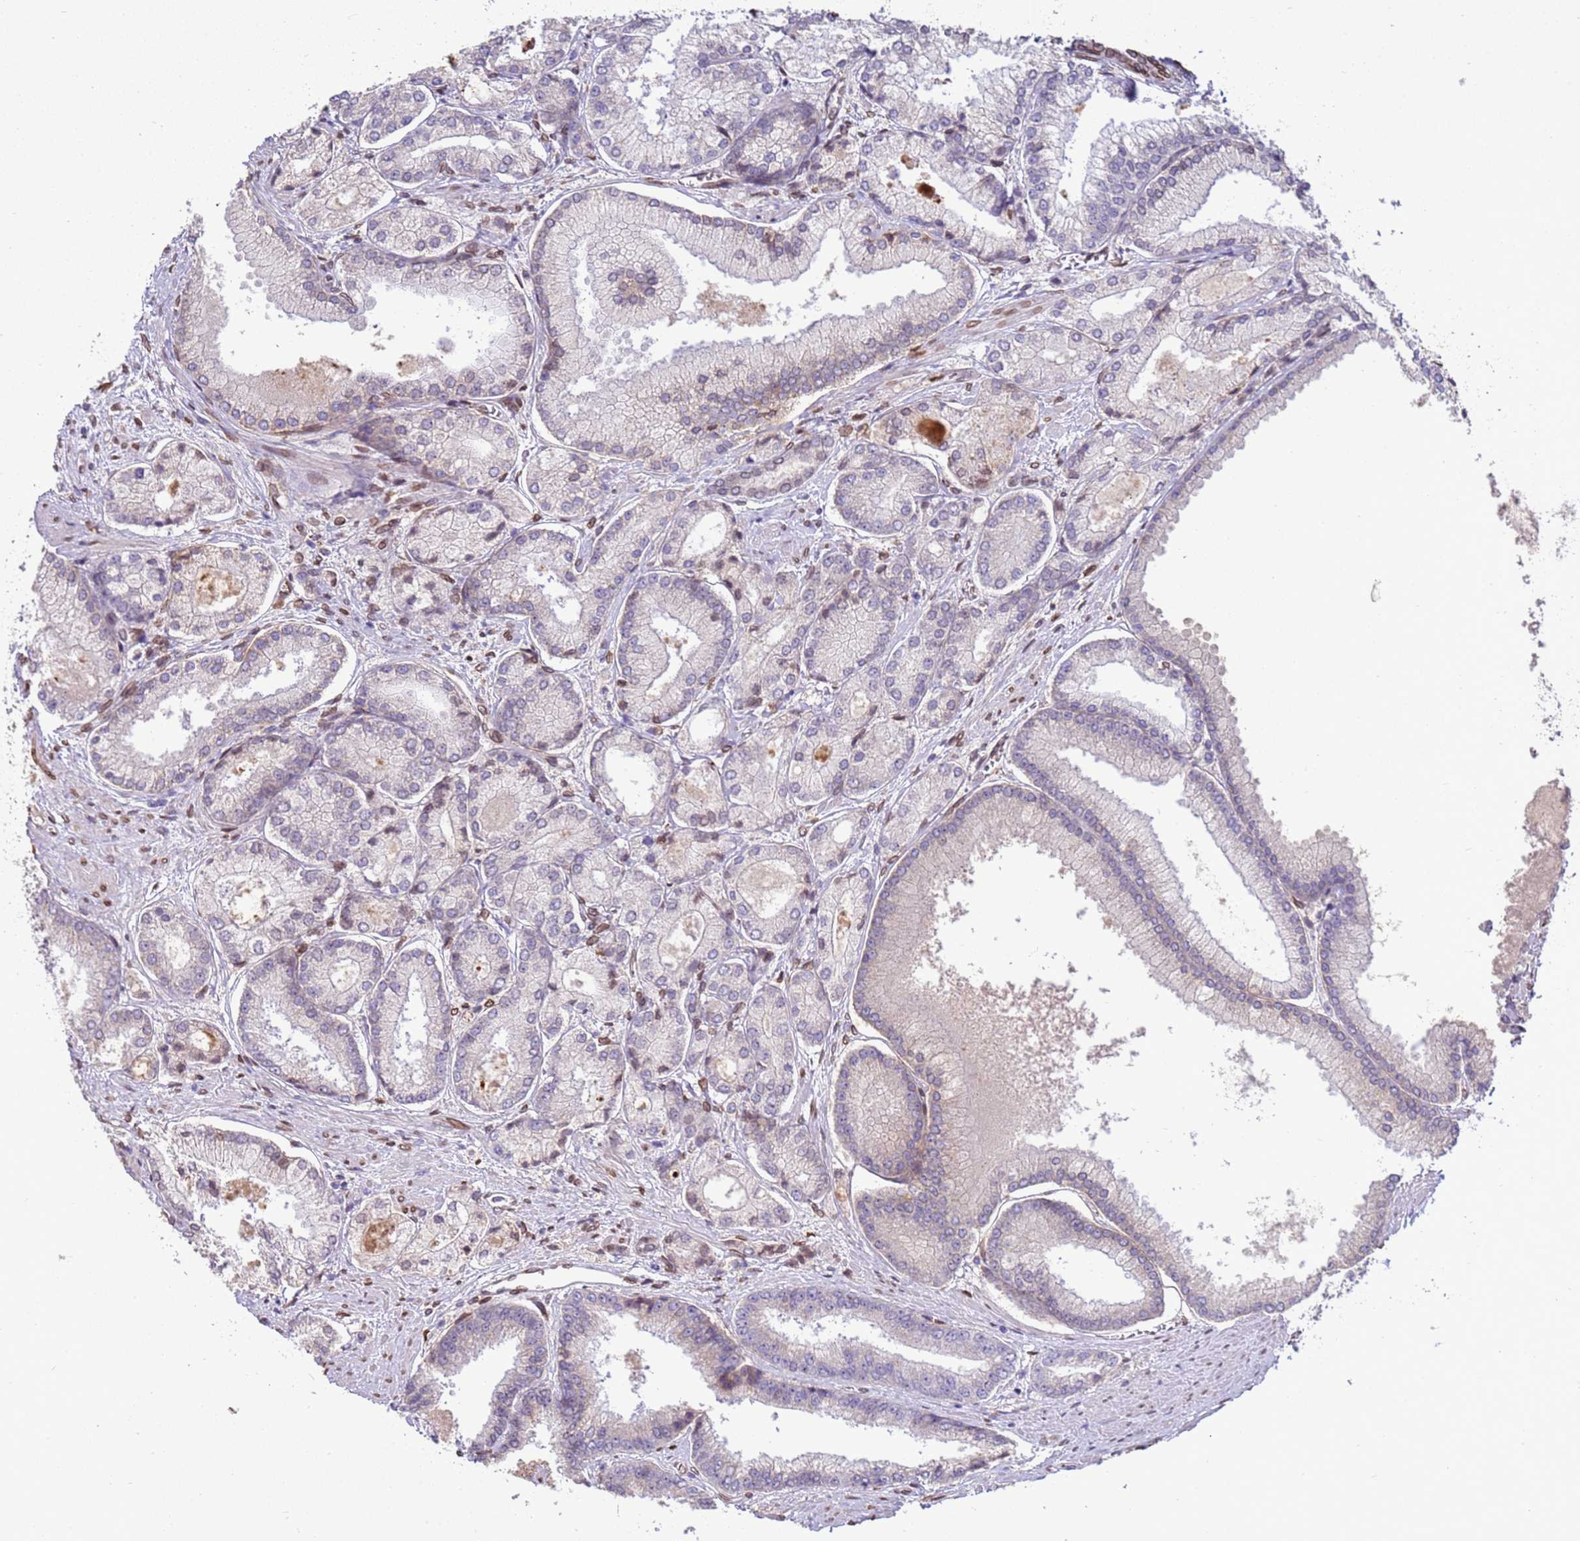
{"staining": {"intensity": "negative", "quantity": "none", "location": "none"}, "tissue": "prostate cancer", "cell_type": "Tumor cells", "image_type": "cancer", "snomed": [{"axis": "morphology", "description": "Adenocarcinoma, Low grade"}, {"axis": "topography", "description": "Prostate"}], "caption": "DAB immunohistochemical staining of human low-grade adenocarcinoma (prostate) shows no significant staining in tumor cells. Nuclei are stained in blue.", "gene": "TMEM47", "patient": {"sex": "male", "age": 74}}